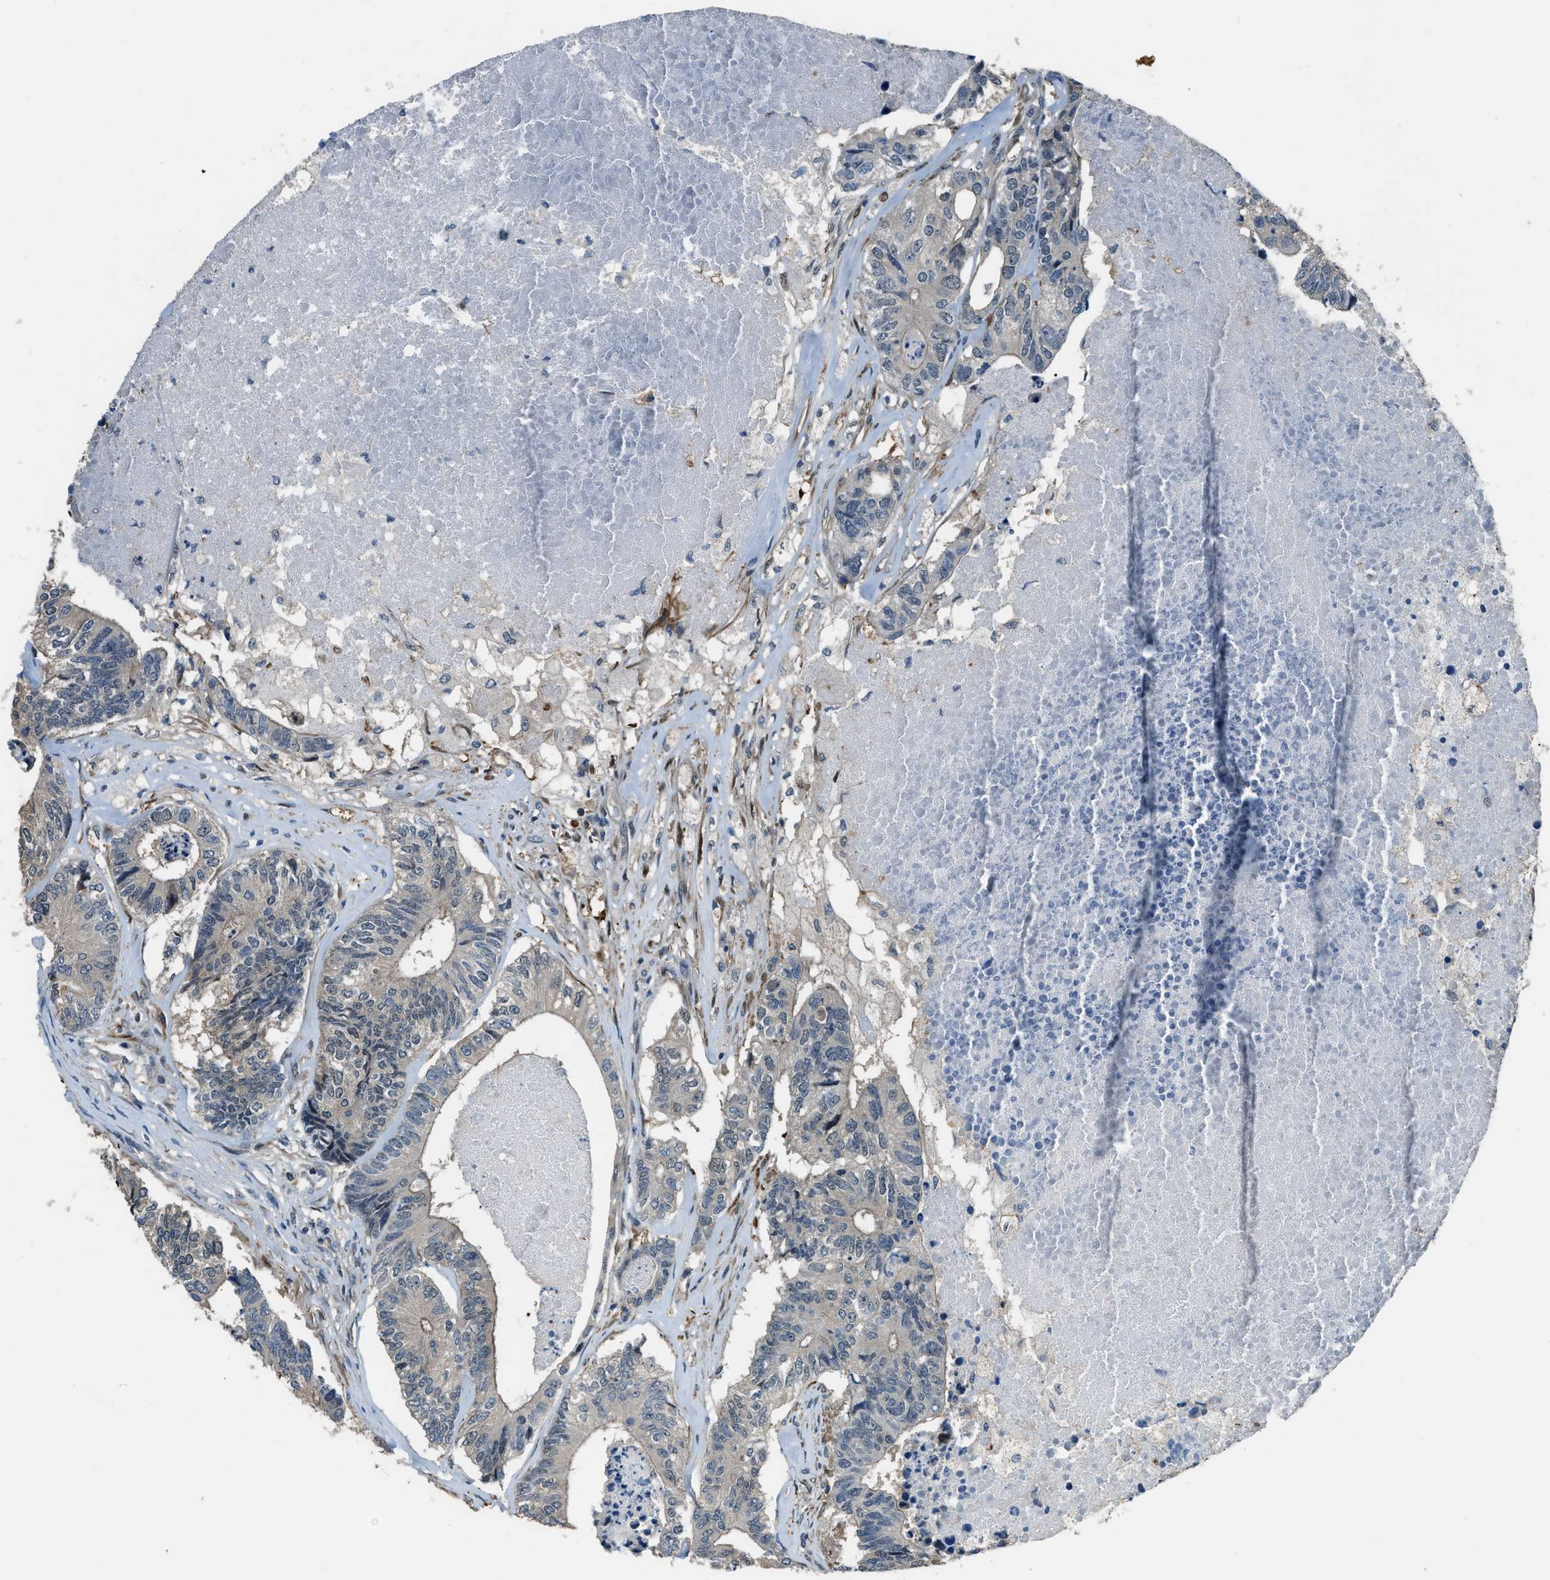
{"staining": {"intensity": "weak", "quantity": "<25%", "location": "cytoplasmic/membranous"}, "tissue": "colorectal cancer", "cell_type": "Tumor cells", "image_type": "cancer", "snomed": [{"axis": "morphology", "description": "Adenocarcinoma, NOS"}, {"axis": "topography", "description": "Colon"}], "caption": "A high-resolution photomicrograph shows immunohistochemistry (IHC) staining of adenocarcinoma (colorectal), which demonstrates no significant expression in tumor cells.", "gene": "NUDCD3", "patient": {"sex": "female", "age": 67}}